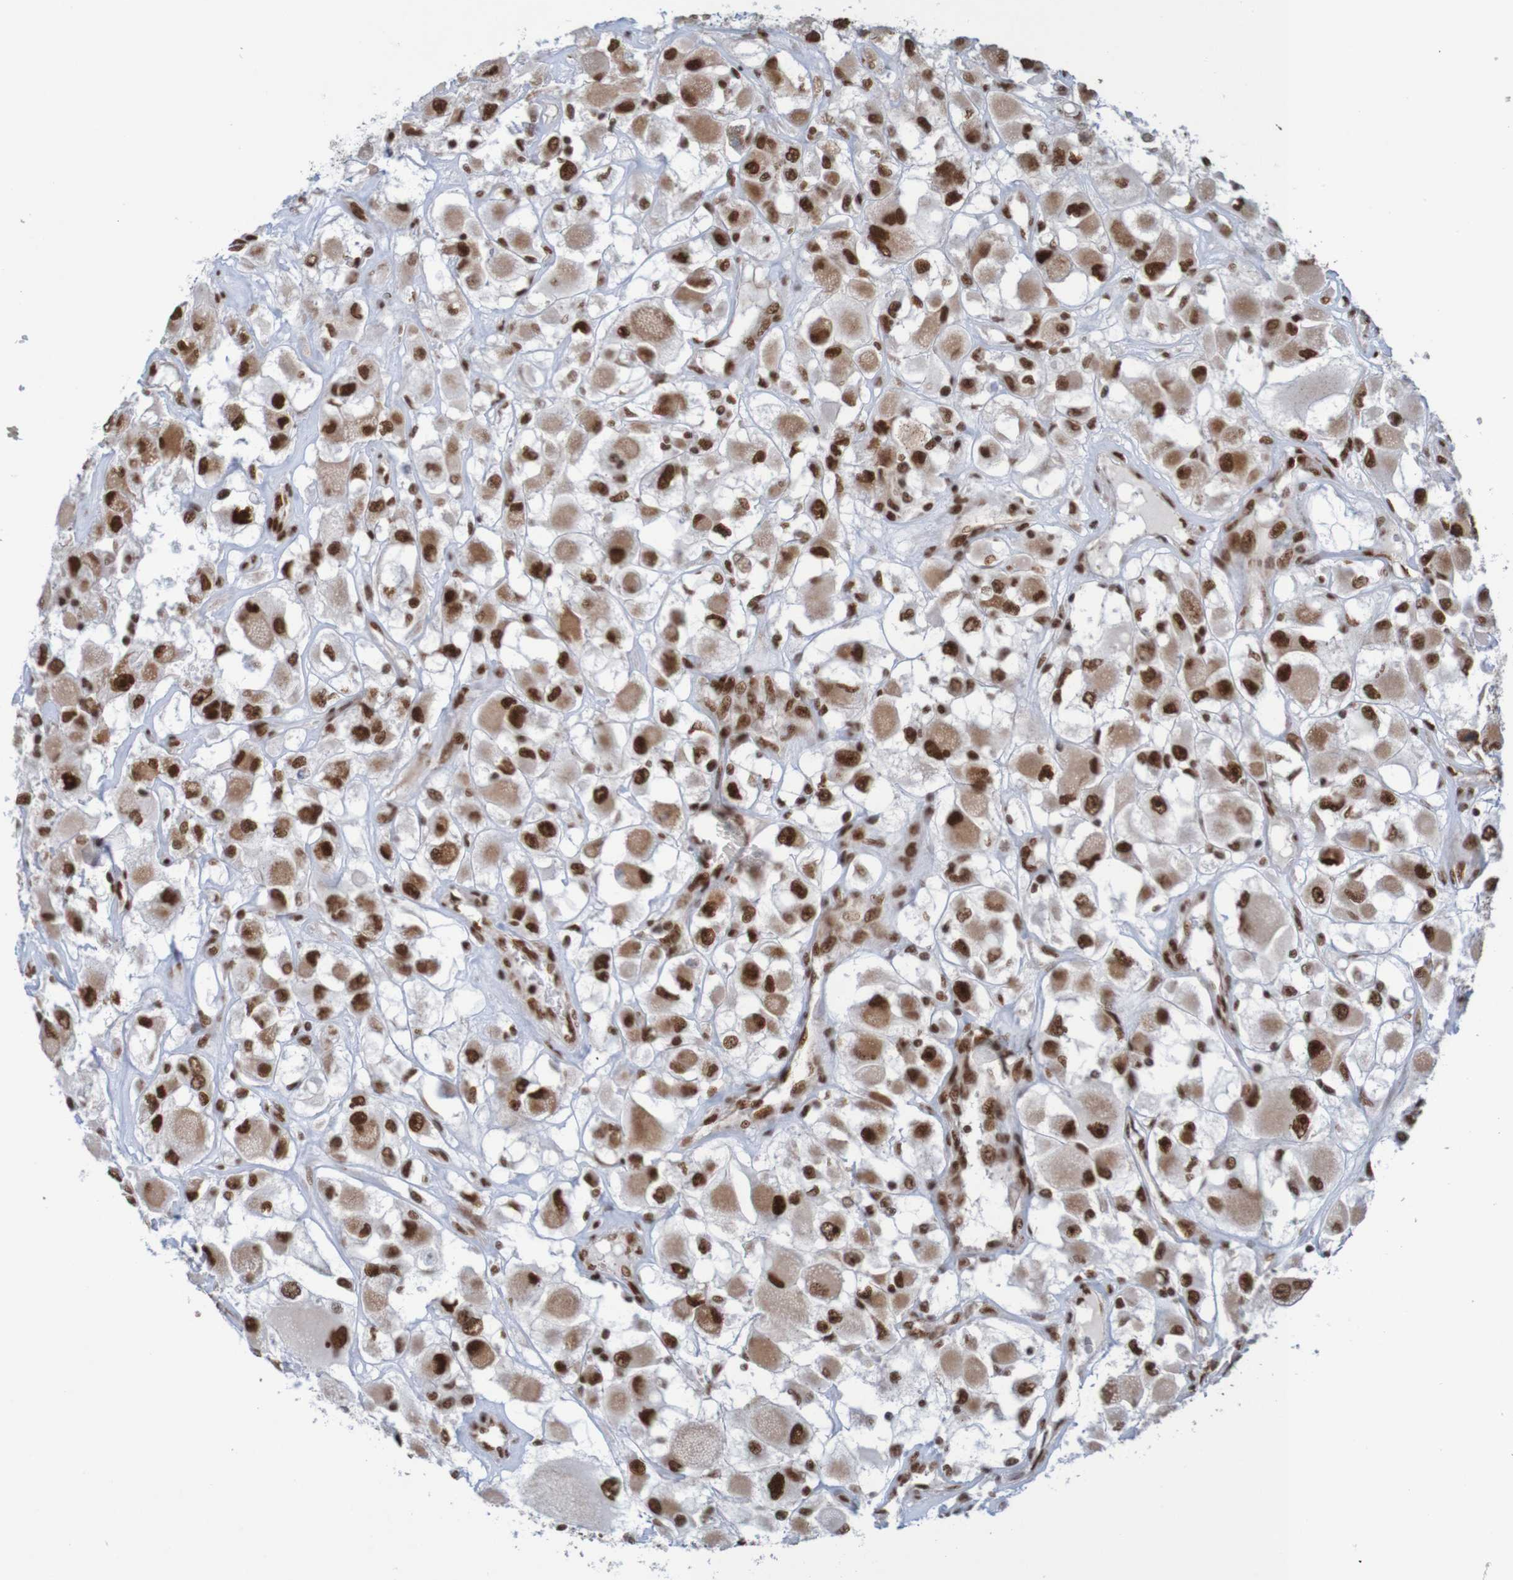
{"staining": {"intensity": "strong", "quantity": ">75%", "location": "nuclear"}, "tissue": "renal cancer", "cell_type": "Tumor cells", "image_type": "cancer", "snomed": [{"axis": "morphology", "description": "Adenocarcinoma, NOS"}, {"axis": "topography", "description": "Kidney"}], "caption": "IHC of human renal cancer shows high levels of strong nuclear positivity in about >75% of tumor cells.", "gene": "THRAP3", "patient": {"sex": "female", "age": 52}}